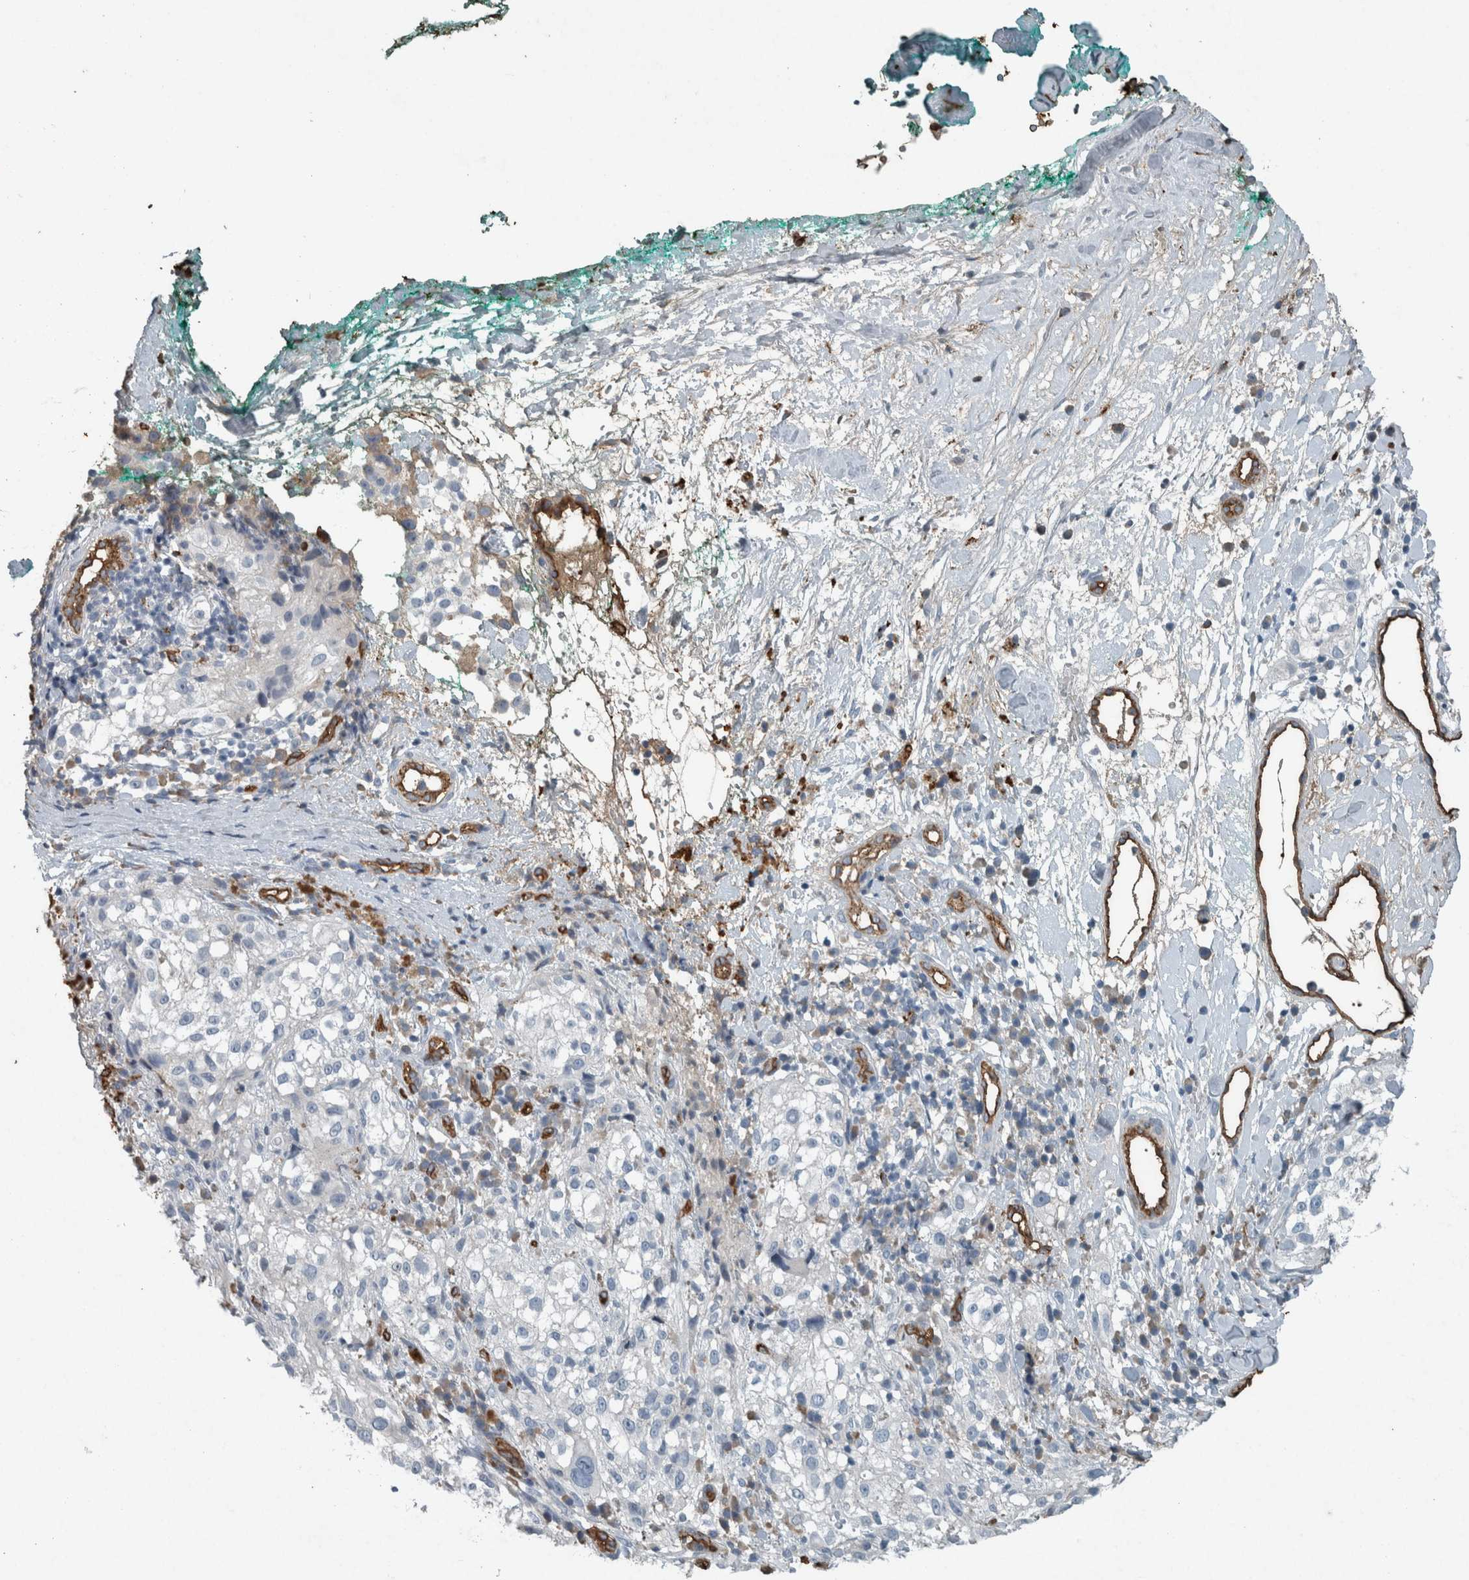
{"staining": {"intensity": "negative", "quantity": "none", "location": "none"}, "tissue": "melanoma", "cell_type": "Tumor cells", "image_type": "cancer", "snomed": [{"axis": "morphology", "description": "Necrosis, NOS"}, {"axis": "morphology", "description": "Malignant melanoma, NOS"}, {"axis": "topography", "description": "Skin"}], "caption": "High power microscopy image of an immunohistochemistry (IHC) photomicrograph of melanoma, revealing no significant positivity in tumor cells.", "gene": "LBP", "patient": {"sex": "female", "age": 87}}